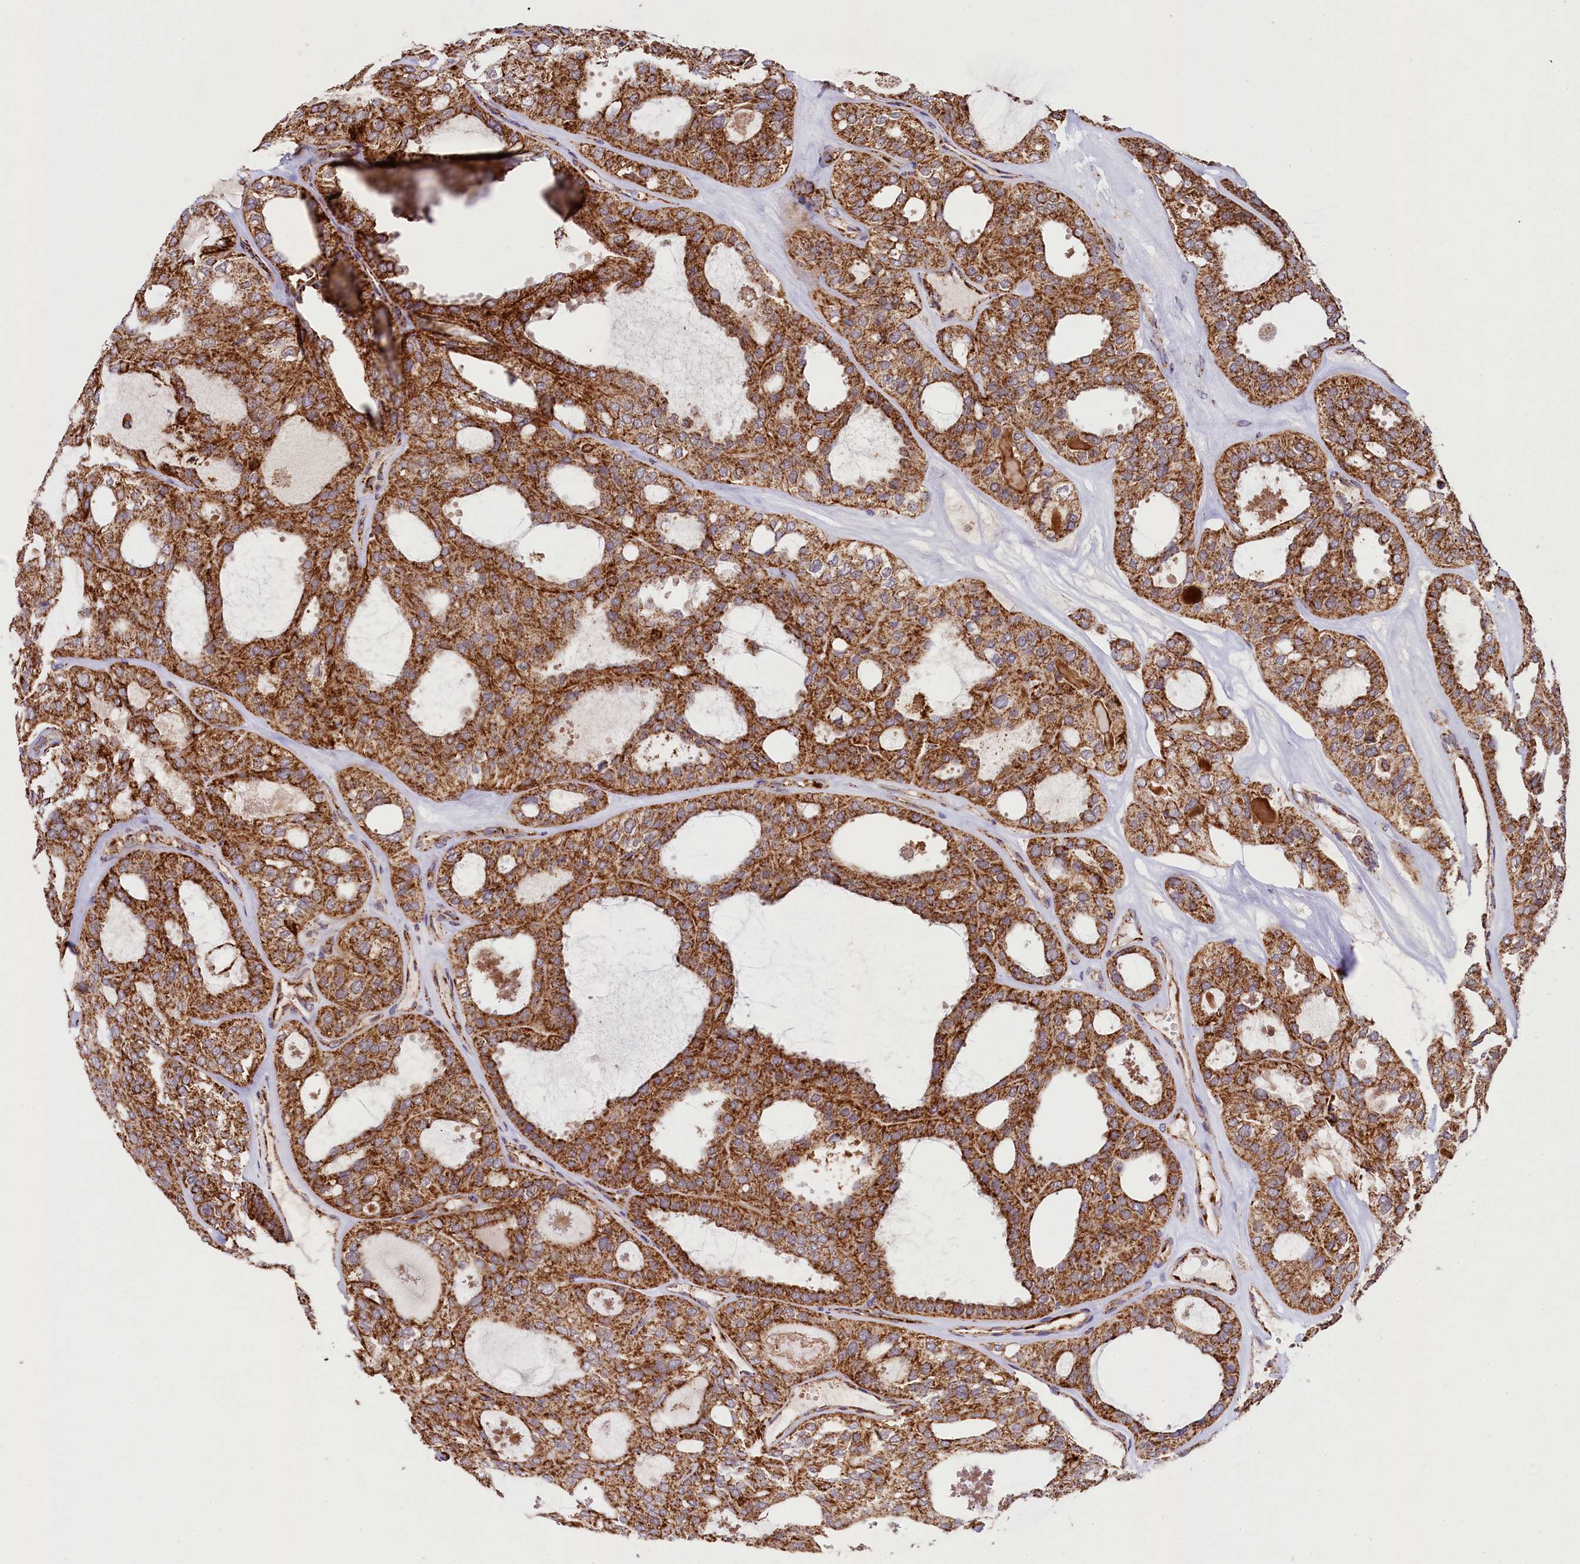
{"staining": {"intensity": "strong", "quantity": ">75%", "location": "cytoplasmic/membranous"}, "tissue": "thyroid cancer", "cell_type": "Tumor cells", "image_type": "cancer", "snomed": [{"axis": "morphology", "description": "Follicular adenoma carcinoma, NOS"}, {"axis": "topography", "description": "Thyroid gland"}], "caption": "IHC (DAB (3,3'-diaminobenzidine)) staining of thyroid follicular adenoma carcinoma exhibits strong cytoplasmic/membranous protein positivity in about >75% of tumor cells.", "gene": "CLYBL", "patient": {"sex": "male", "age": 75}}